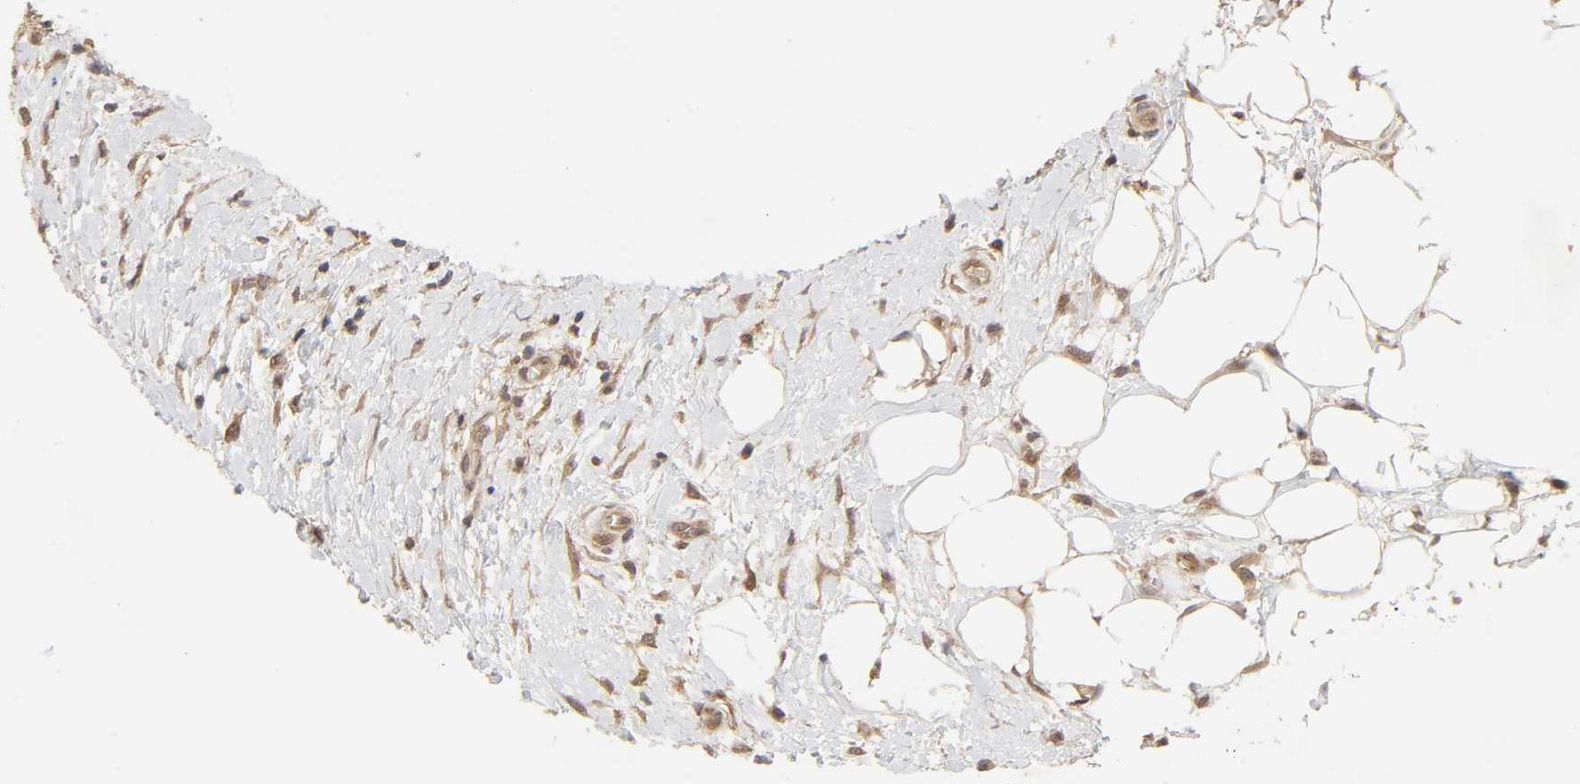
{"staining": {"intensity": "moderate", "quantity": ">75%", "location": "cytoplasmic/membranous"}, "tissue": "lymphoma", "cell_type": "Tumor cells", "image_type": "cancer", "snomed": [{"axis": "morphology", "description": "Malignant lymphoma, non-Hodgkin's type, Low grade"}, {"axis": "topography", "description": "Lymph node"}], "caption": "Immunohistochemical staining of lymphoma exhibits moderate cytoplasmic/membranous protein staining in about >75% of tumor cells.", "gene": "MAPK1", "patient": {"sex": "female", "age": 76}}